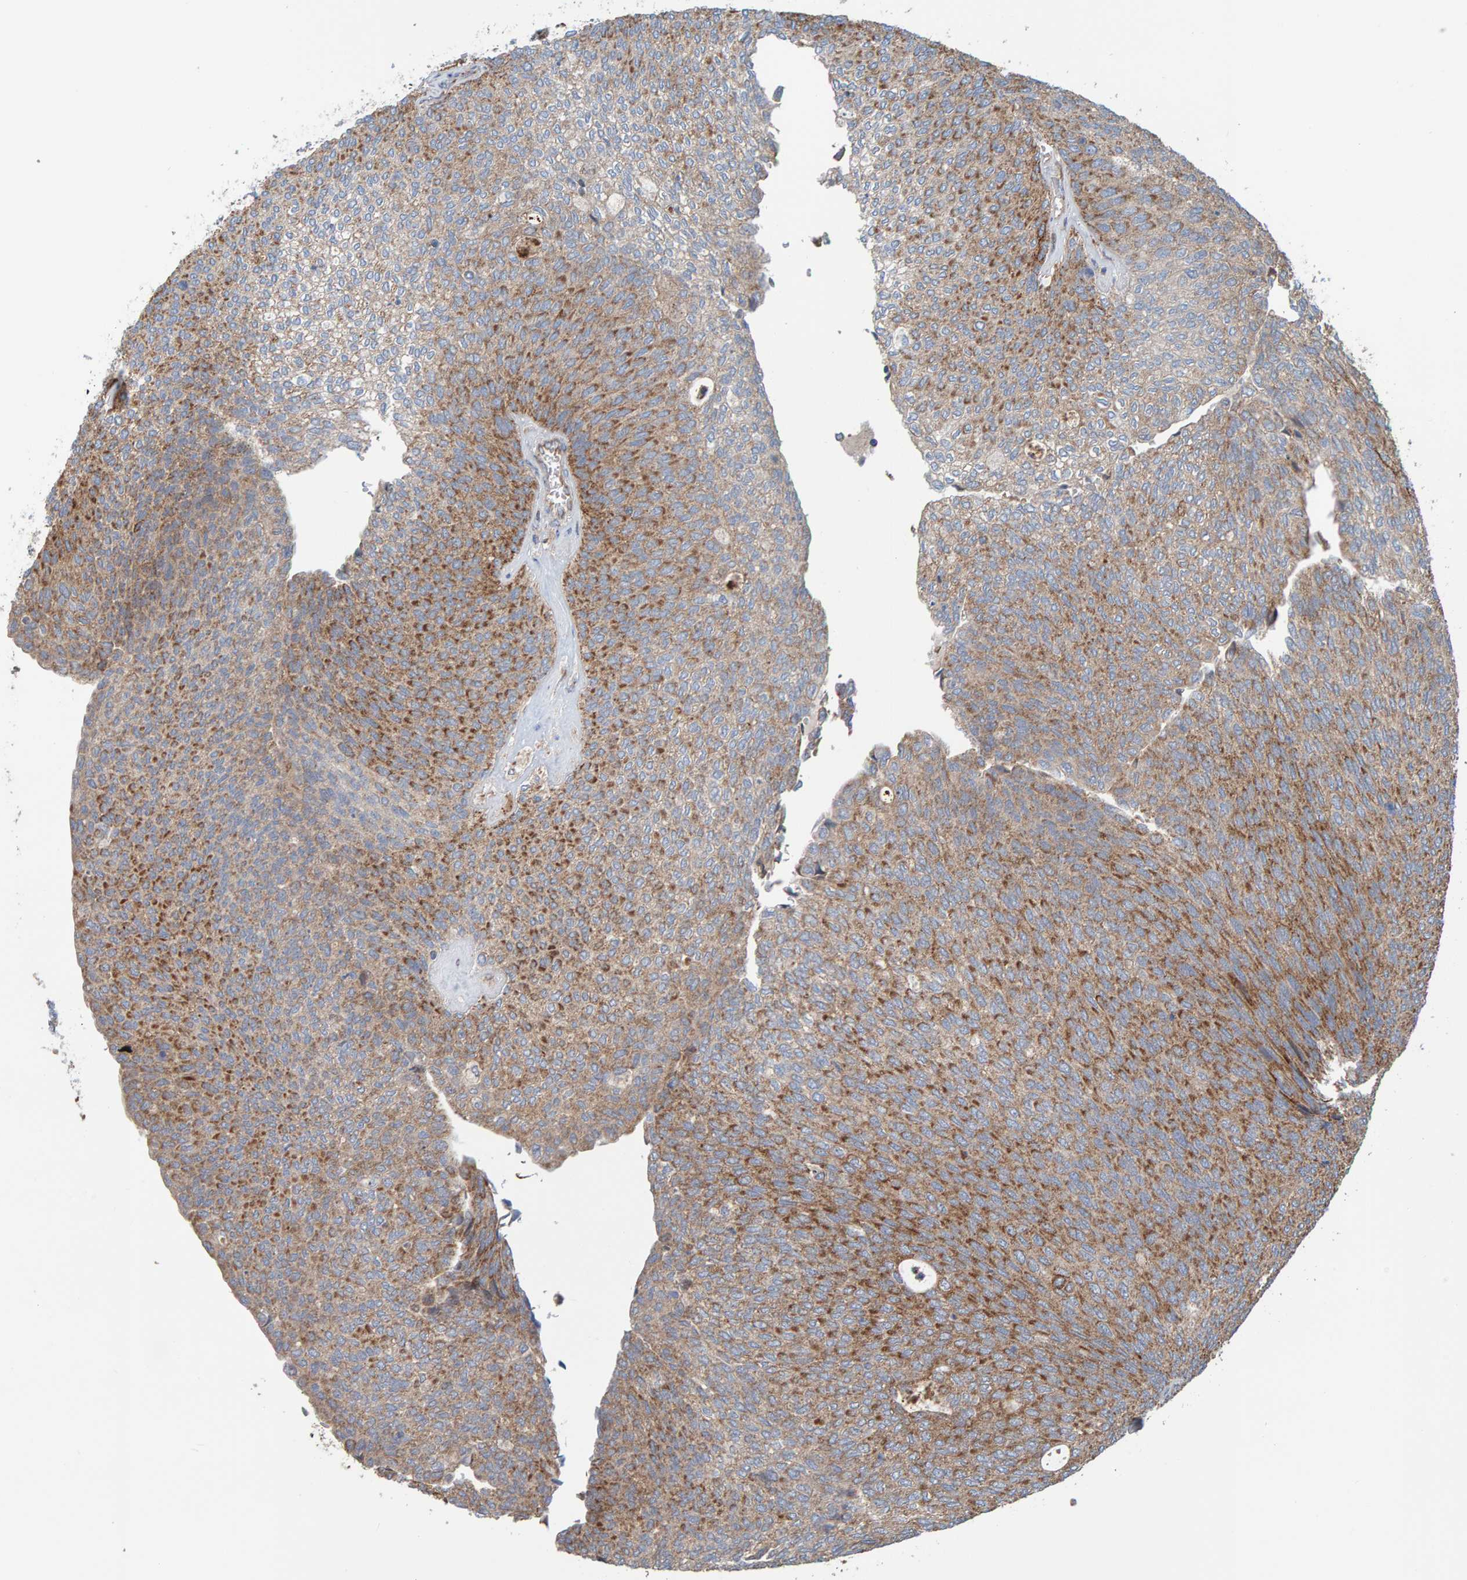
{"staining": {"intensity": "strong", "quantity": ">75%", "location": "cytoplasmic/membranous"}, "tissue": "urothelial cancer", "cell_type": "Tumor cells", "image_type": "cancer", "snomed": [{"axis": "morphology", "description": "Urothelial carcinoma, Low grade"}, {"axis": "topography", "description": "Urinary bladder"}], "caption": "DAB immunohistochemical staining of human low-grade urothelial carcinoma shows strong cytoplasmic/membranous protein positivity in approximately >75% of tumor cells.", "gene": "MRPL45", "patient": {"sex": "female", "age": 79}}